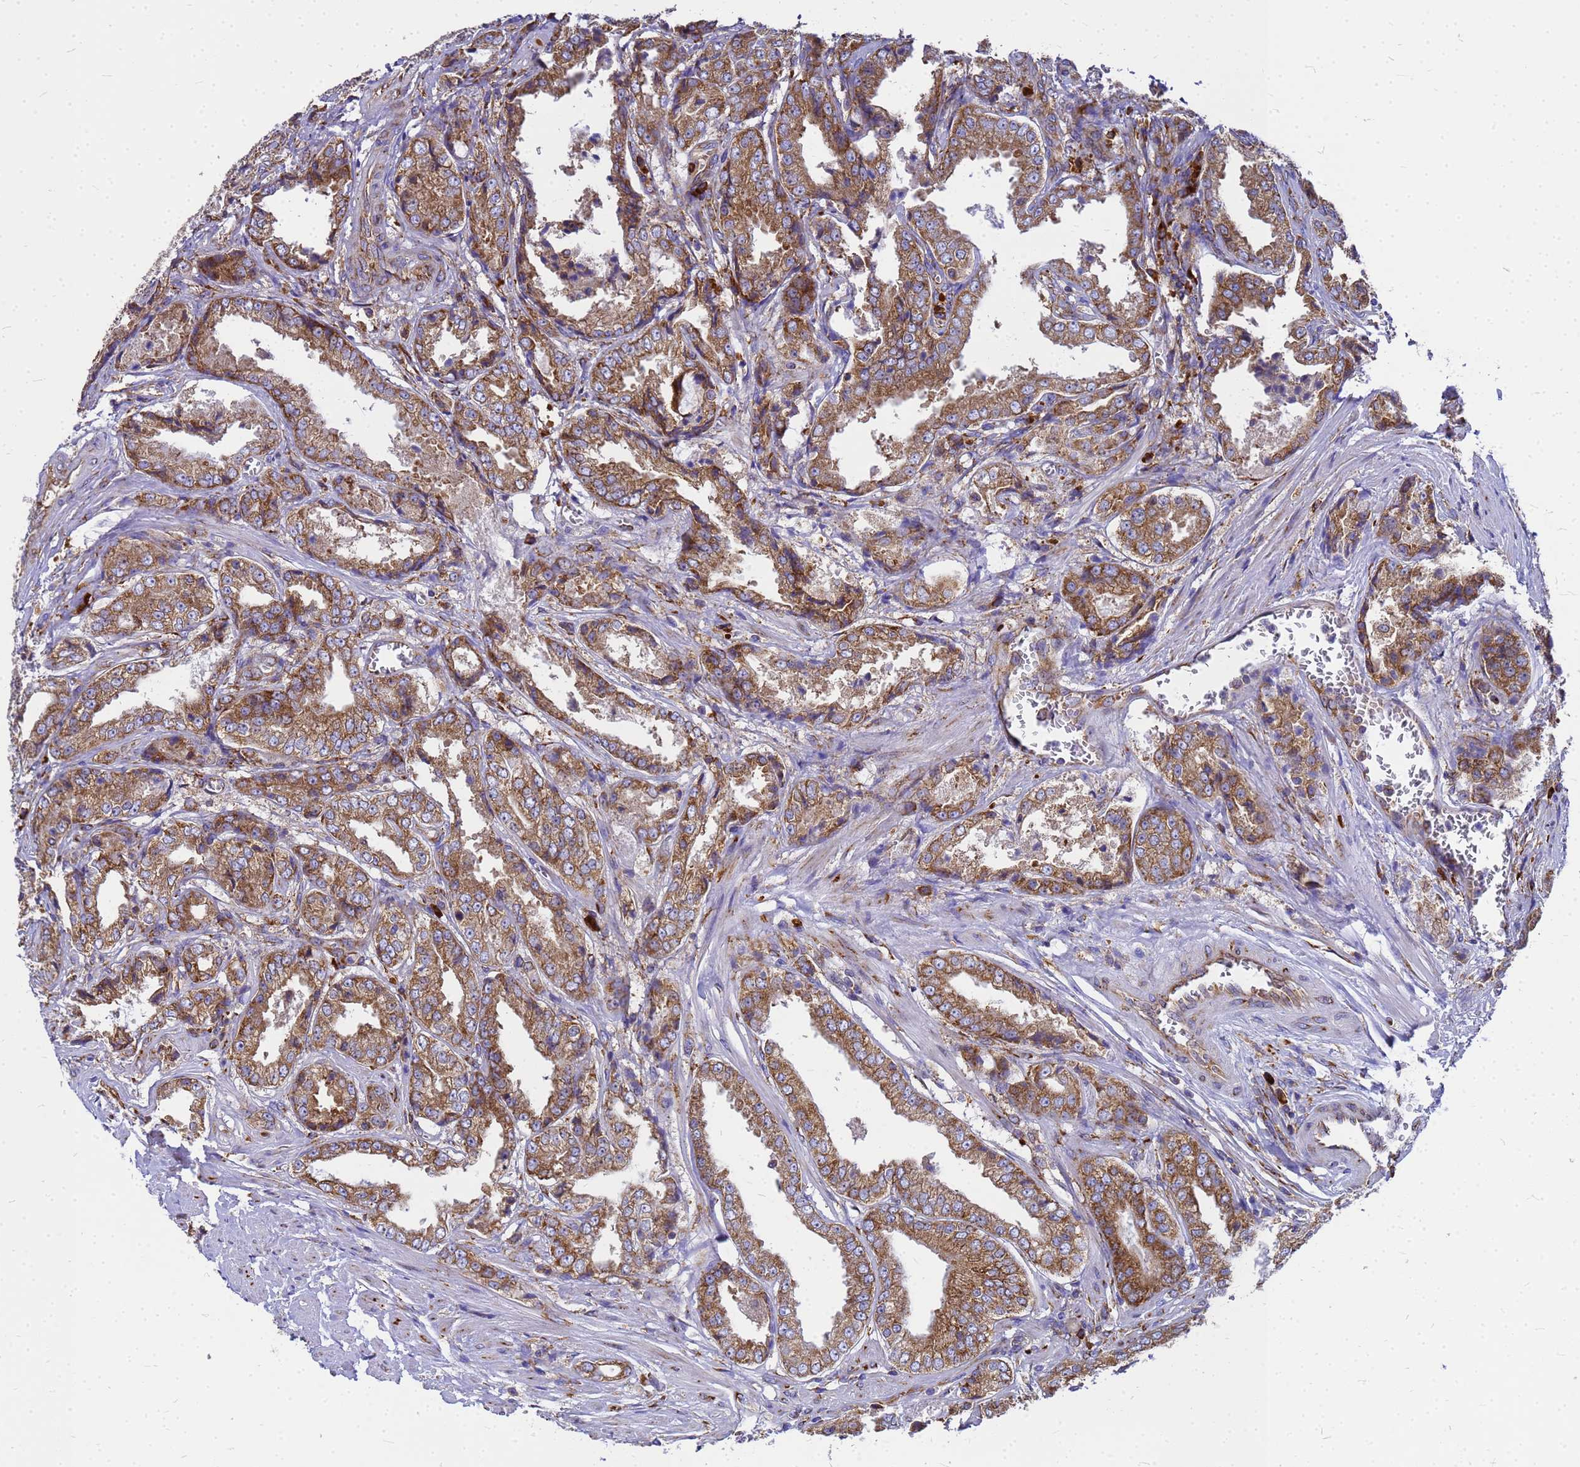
{"staining": {"intensity": "moderate", "quantity": ">75%", "location": "cytoplasmic/membranous"}, "tissue": "prostate cancer", "cell_type": "Tumor cells", "image_type": "cancer", "snomed": [{"axis": "morphology", "description": "Adenocarcinoma, High grade"}, {"axis": "topography", "description": "Prostate"}], "caption": "Tumor cells reveal medium levels of moderate cytoplasmic/membranous positivity in approximately >75% of cells in human adenocarcinoma (high-grade) (prostate).", "gene": "EEF1D", "patient": {"sex": "male", "age": 72}}